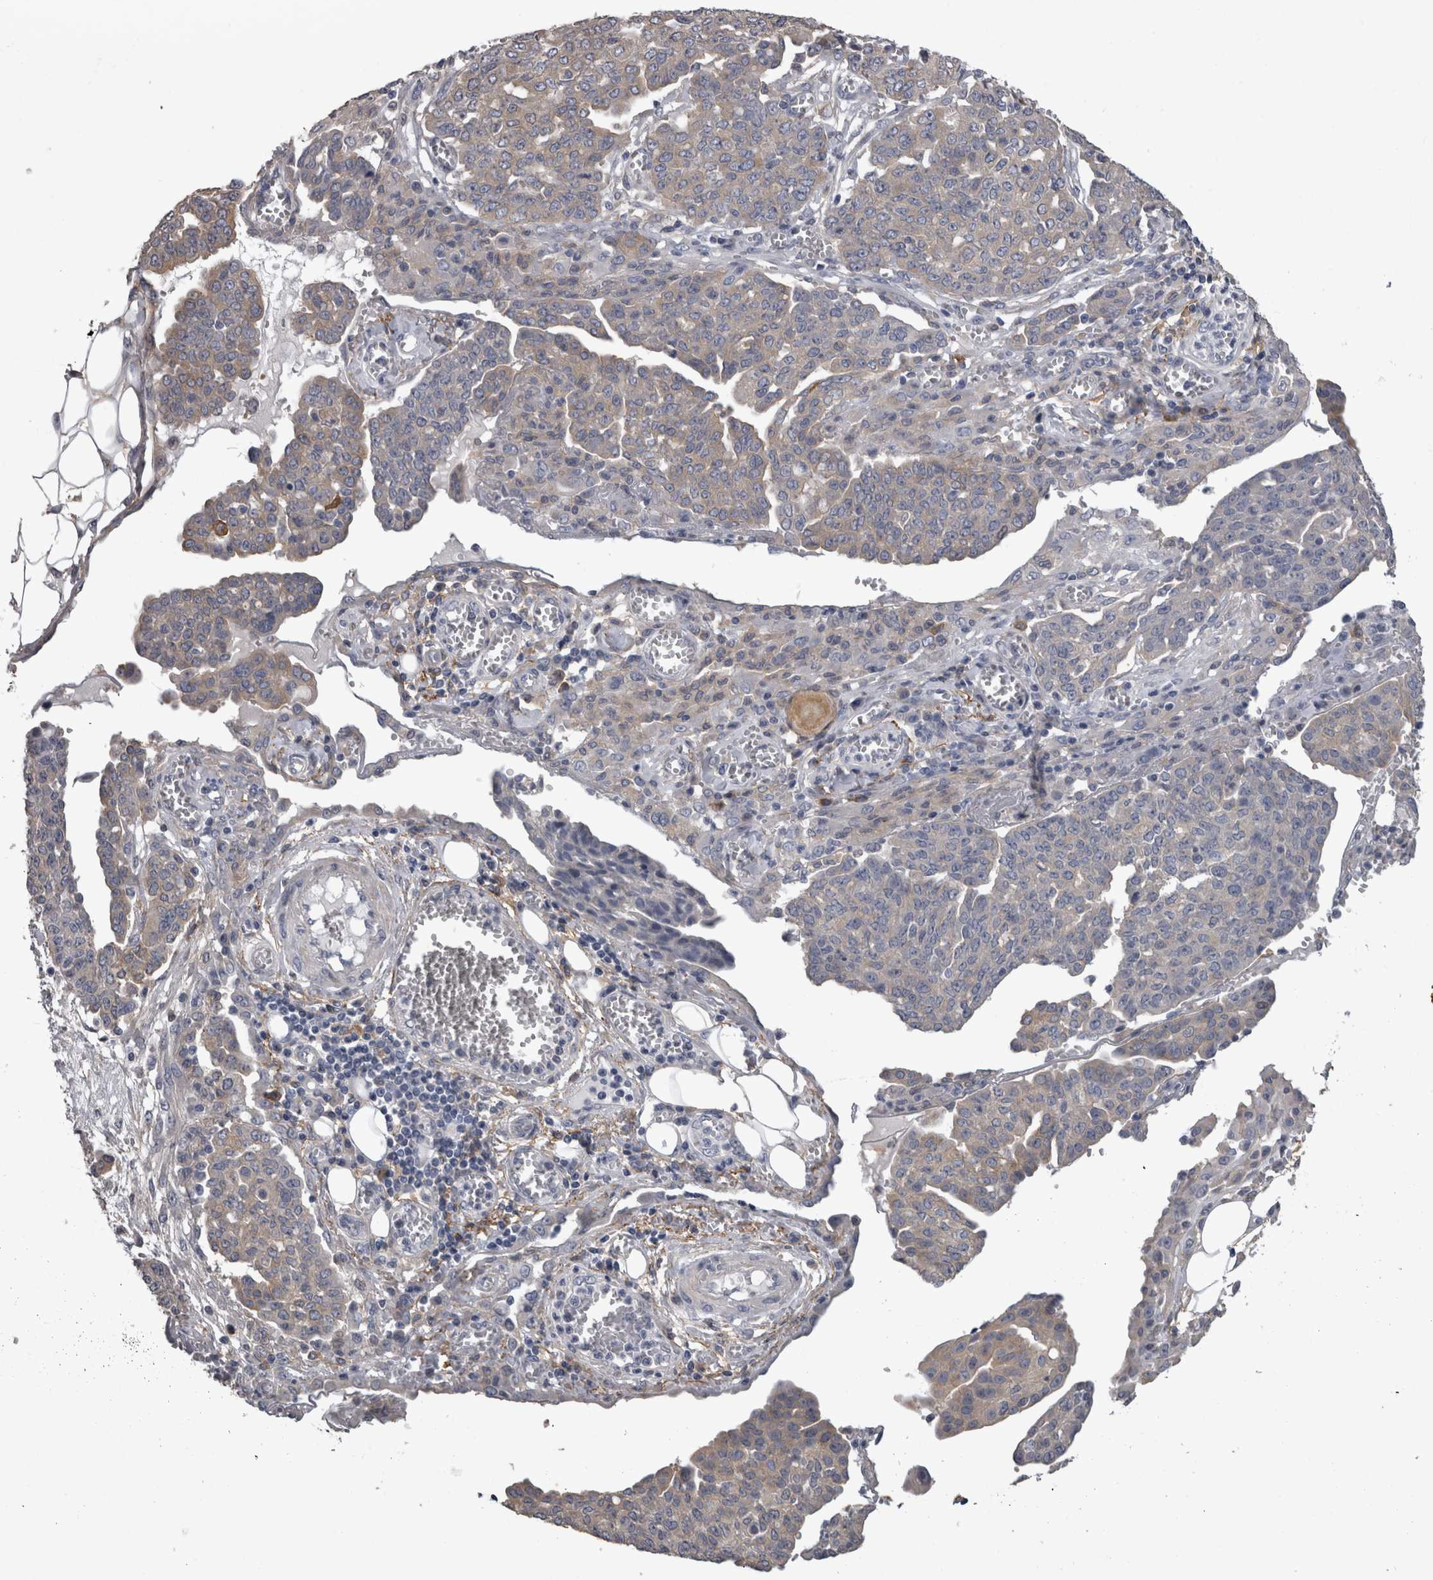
{"staining": {"intensity": "weak", "quantity": "<25%", "location": "cytoplasmic/membranous"}, "tissue": "ovarian cancer", "cell_type": "Tumor cells", "image_type": "cancer", "snomed": [{"axis": "morphology", "description": "Cystadenocarcinoma, serous, NOS"}, {"axis": "topography", "description": "Soft tissue"}, {"axis": "topography", "description": "Ovary"}], "caption": "DAB (3,3'-diaminobenzidine) immunohistochemical staining of ovarian serous cystadenocarcinoma reveals no significant expression in tumor cells.", "gene": "EFEMP2", "patient": {"sex": "female", "age": 57}}